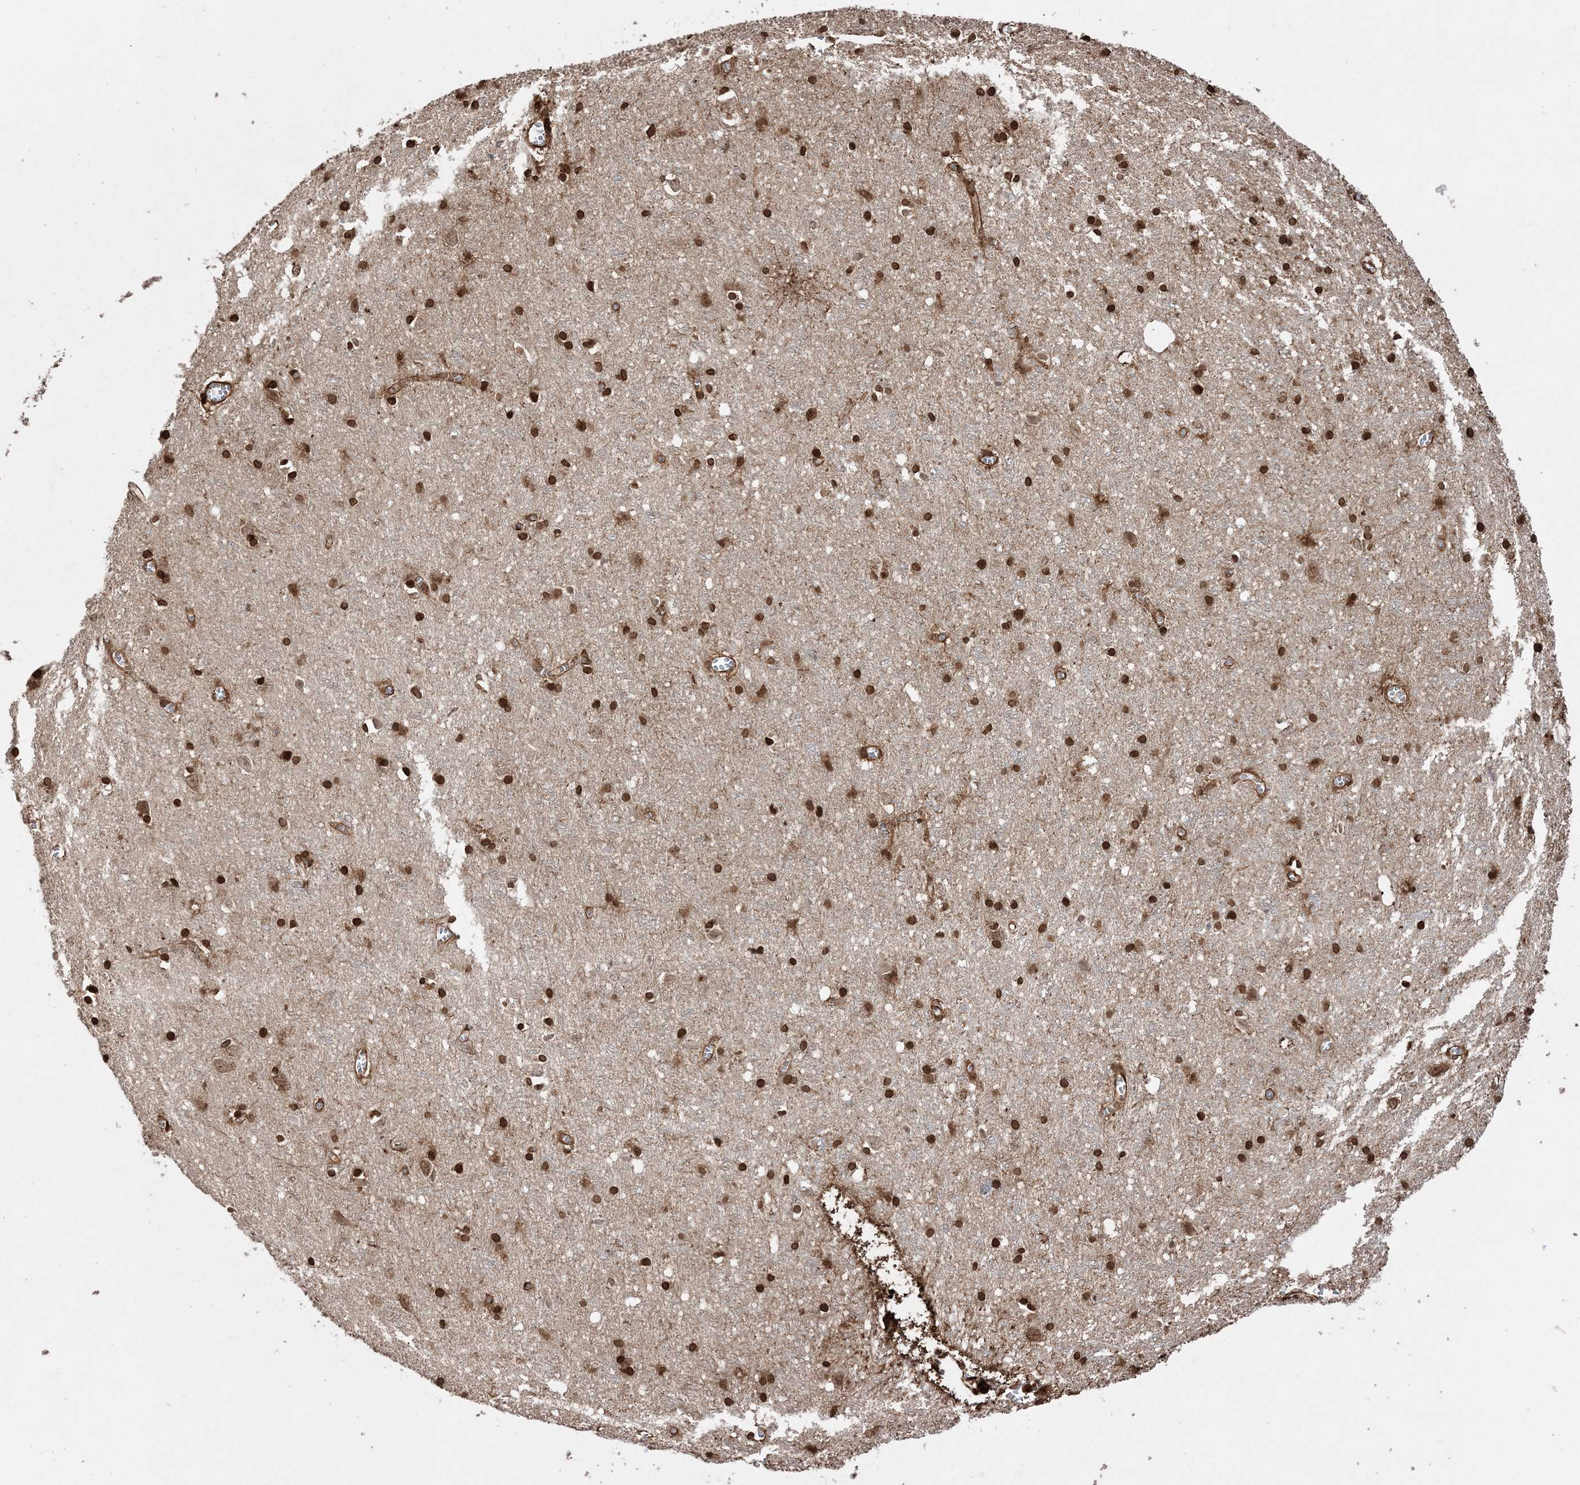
{"staining": {"intensity": "moderate", "quantity": ">75%", "location": "cytoplasmic/membranous,nuclear"}, "tissue": "cerebral cortex", "cell_type": "Endothelial cells", "image_type": "normal", "snomed": [{"axis": "morphology", "description": "Normal tissue, NOS"}, {"axis": "topography", "description": "Cerebral cortex"}], "caption": "Immunohistochemistry (IHC) photomicrograph of benign cerebral cortex: cerebral cortex stained using immunohistochemistry (IHC) displays medium levels of moderate protein expression localized specifically in the cytoplasmic/membranous,nuclear of endothelial cells, appearing as a cytoplasmic/membranous,nuclear brown color.", "gene": "ETAA1", "patient": {"sex": "female", "age": 64}}